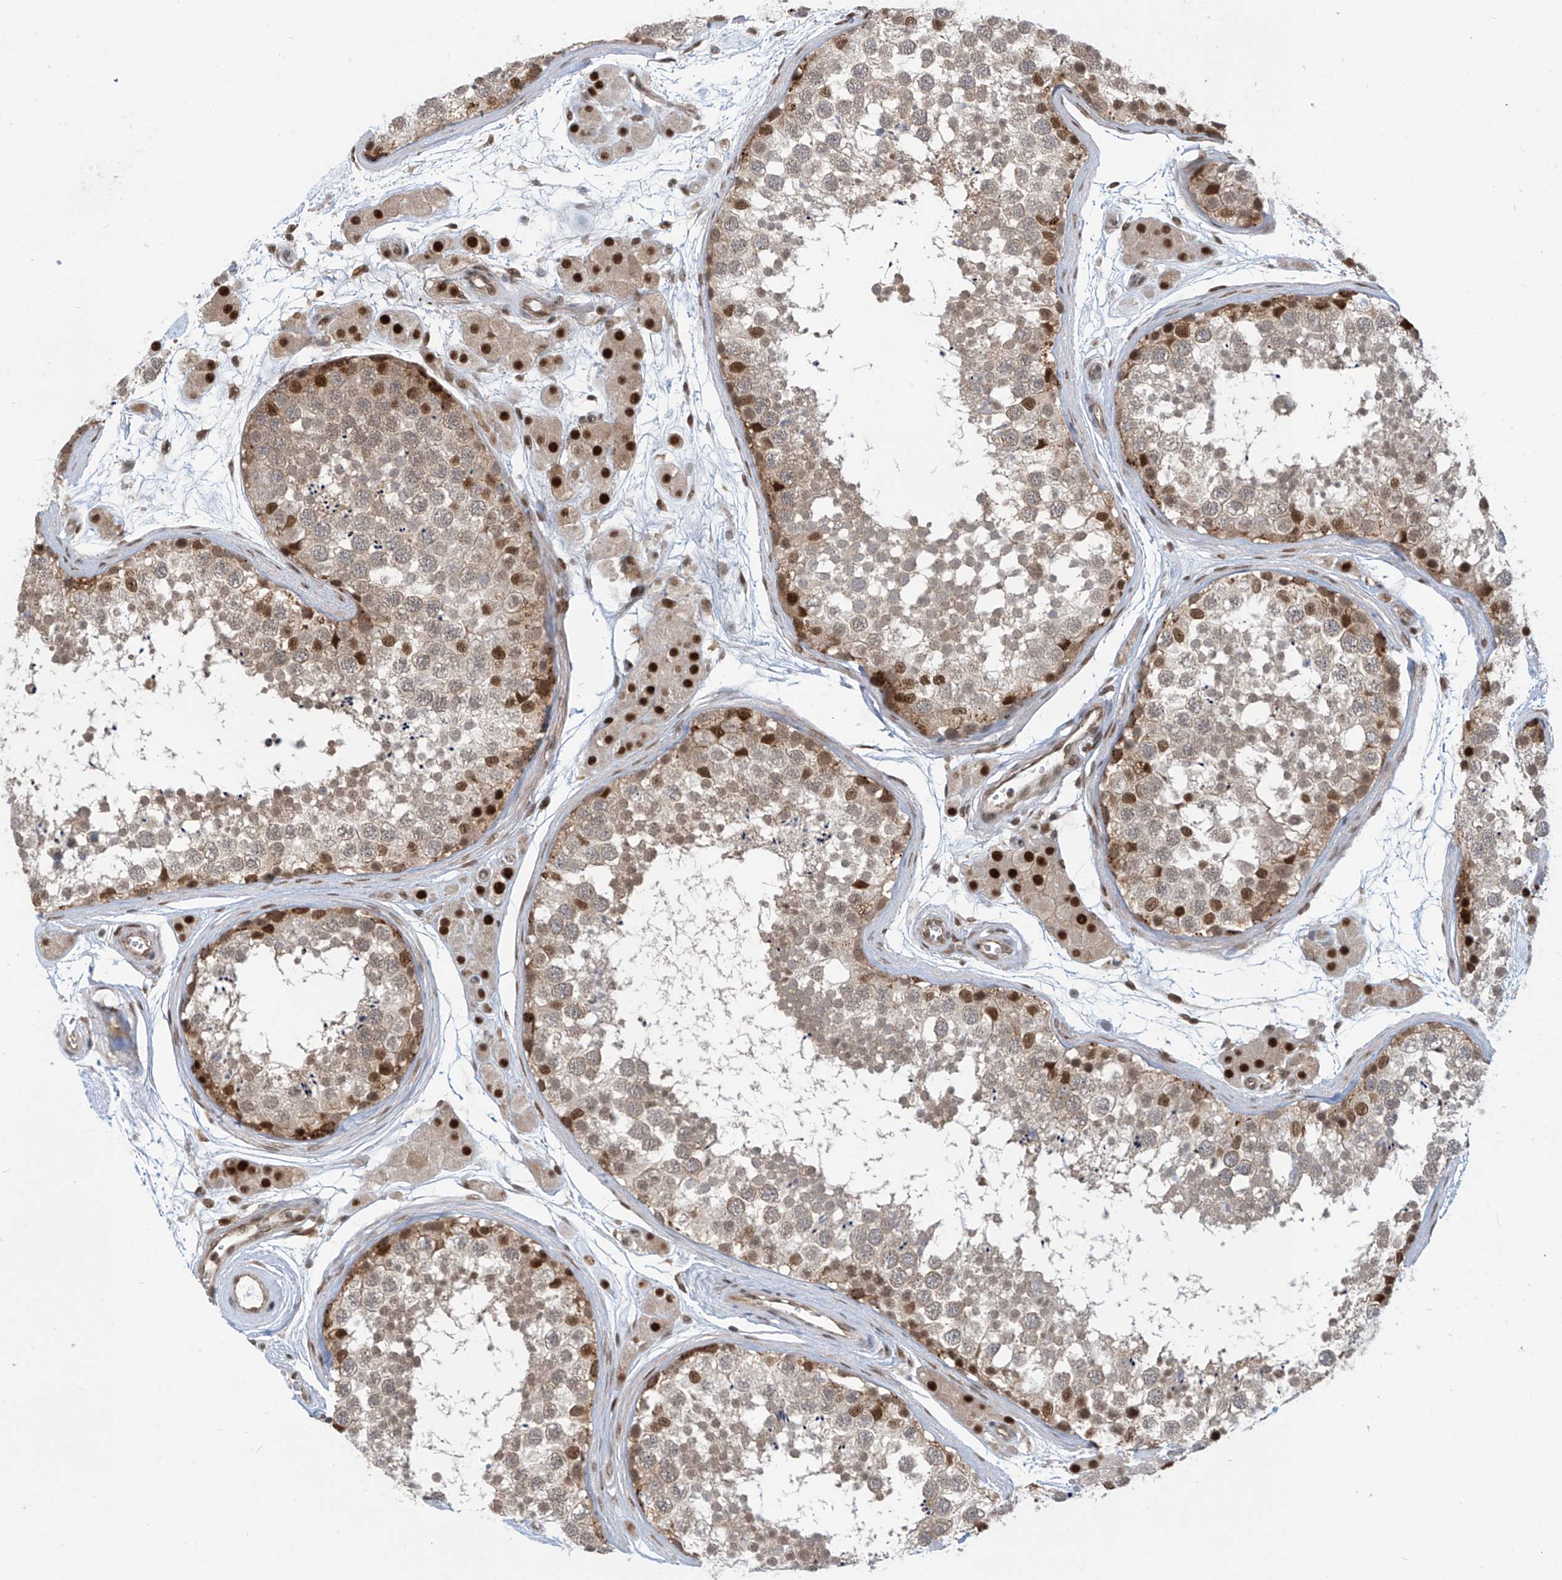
{"staining": {"intensity": "strong", "quantity": "<25%", "location": "cytoplasmic/membranous,nuclear"}, "tissue": "testis", "cell_type": "Cells in seminiferous ducts", "image_type": "normal", "snomed": [{"axis": "morphology", "description": "Normal tissue, NOS"}, {"axis": "topography", "description": "Testis"}], "caption": "Cells in seminiferous ducts display medium levels of strong cytoplasmic/membranous,nuclear expression in about <25% of cells in benign testis. Using DAB (3,3'-diaminobenzidine) (brown) and hematoxylin (blue) stains, captured at high magnification using brightfield microscopy.", "gene": "LAGE3", "patient": {"sex": "male", "age": 56}}